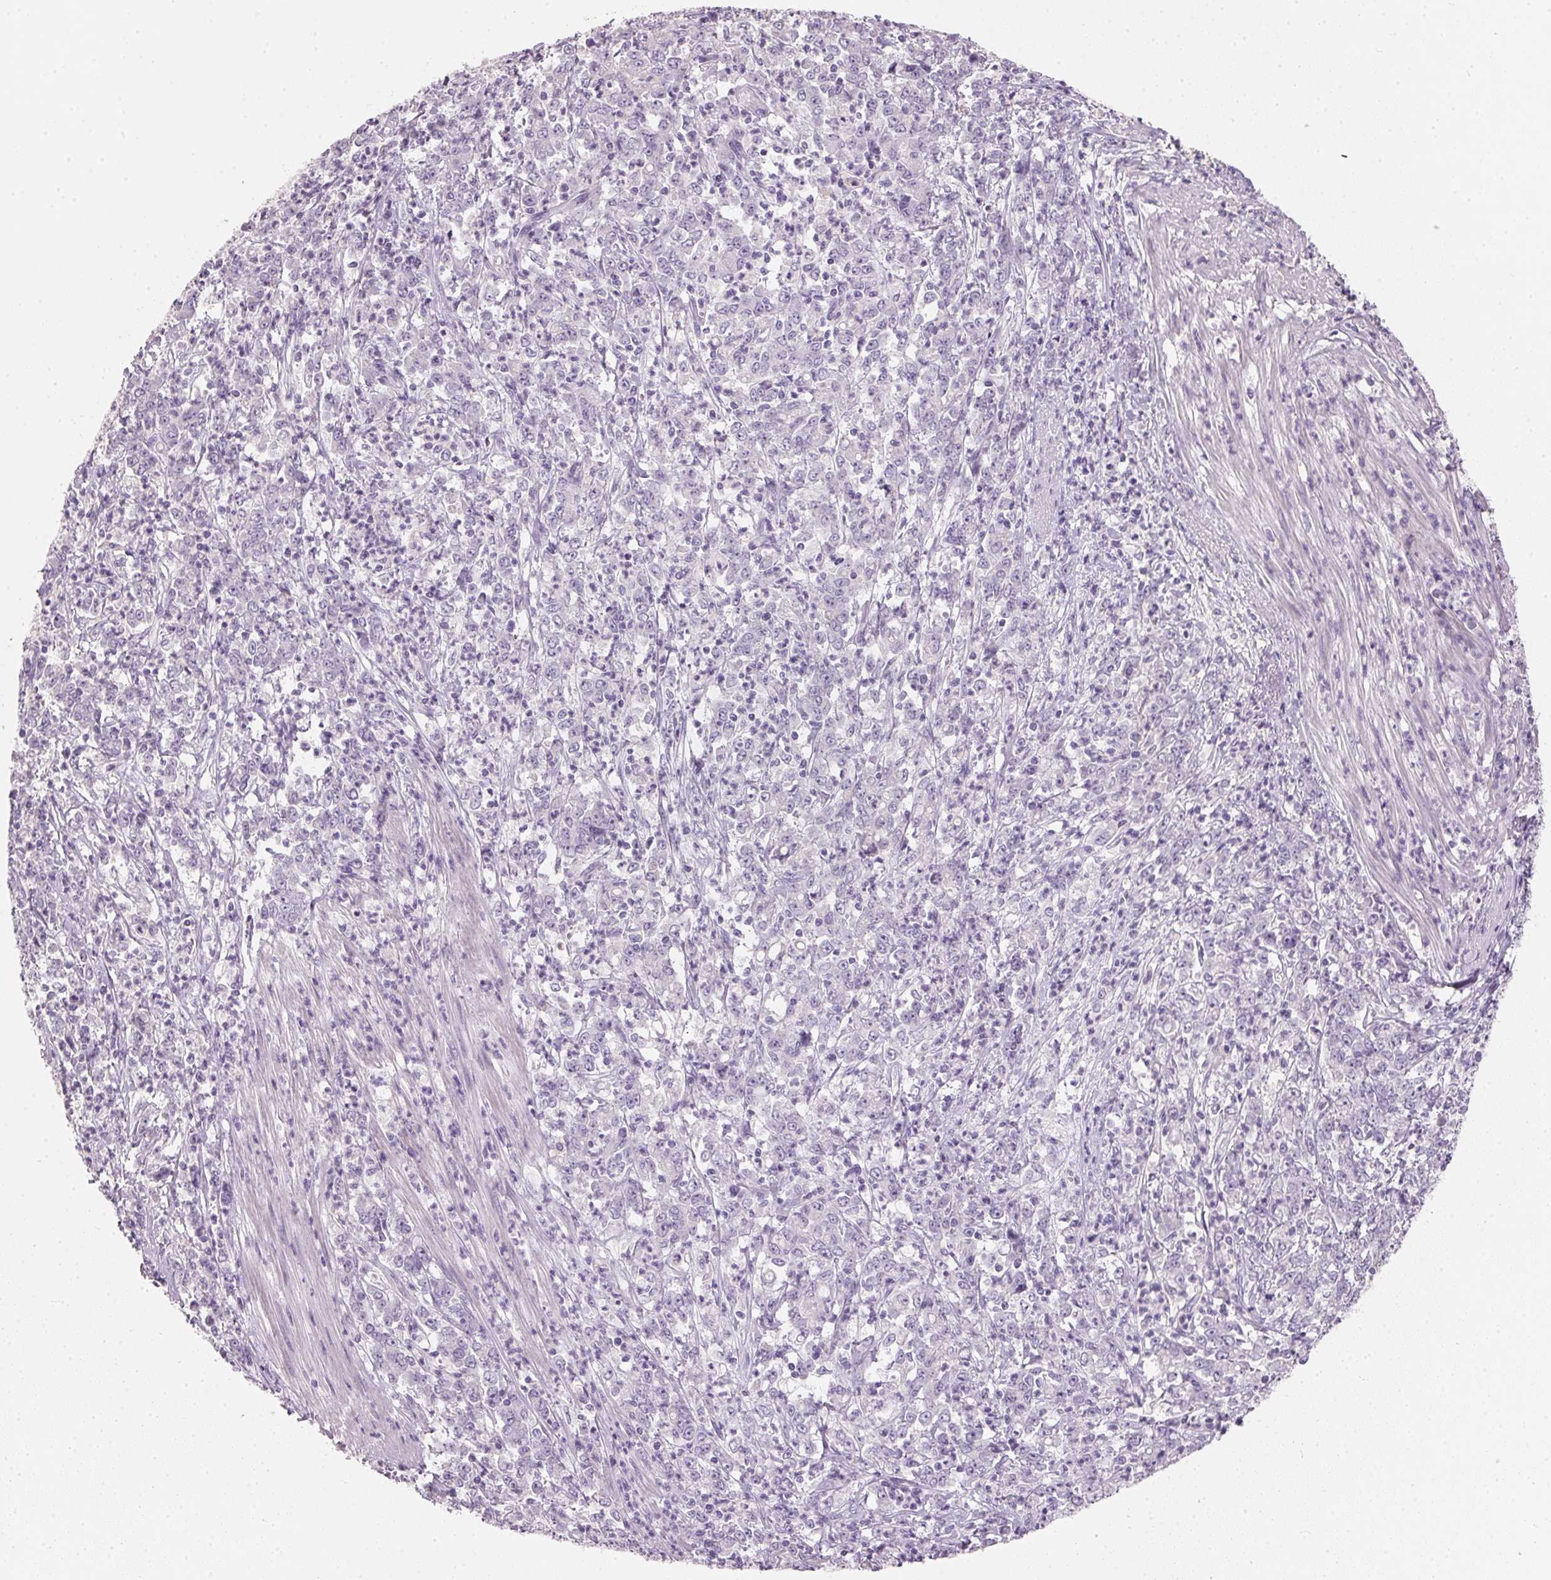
{"staining": {"intensity": "negative", "quantity": "none", "location": "none"}, "tissue": "stomach cancer", "cell_type": "Tumor cells", "image_type": "cancer", "snomed": [{"axis": "morphology", "description": "Adenocarcinoma, NOS"}, {"axis": "topography", "description": "Stomach, lower"}], "caption": "High magnification brightfield microscopy of stomach cancer stained with DAB (3,3'-diaminobenzidine) (brown) and counterstained with hematoxylin (blue): tumor cells show no significant staining.", "gene": "HSD17B1", "patient": {"sex": "female", "age": 71}}